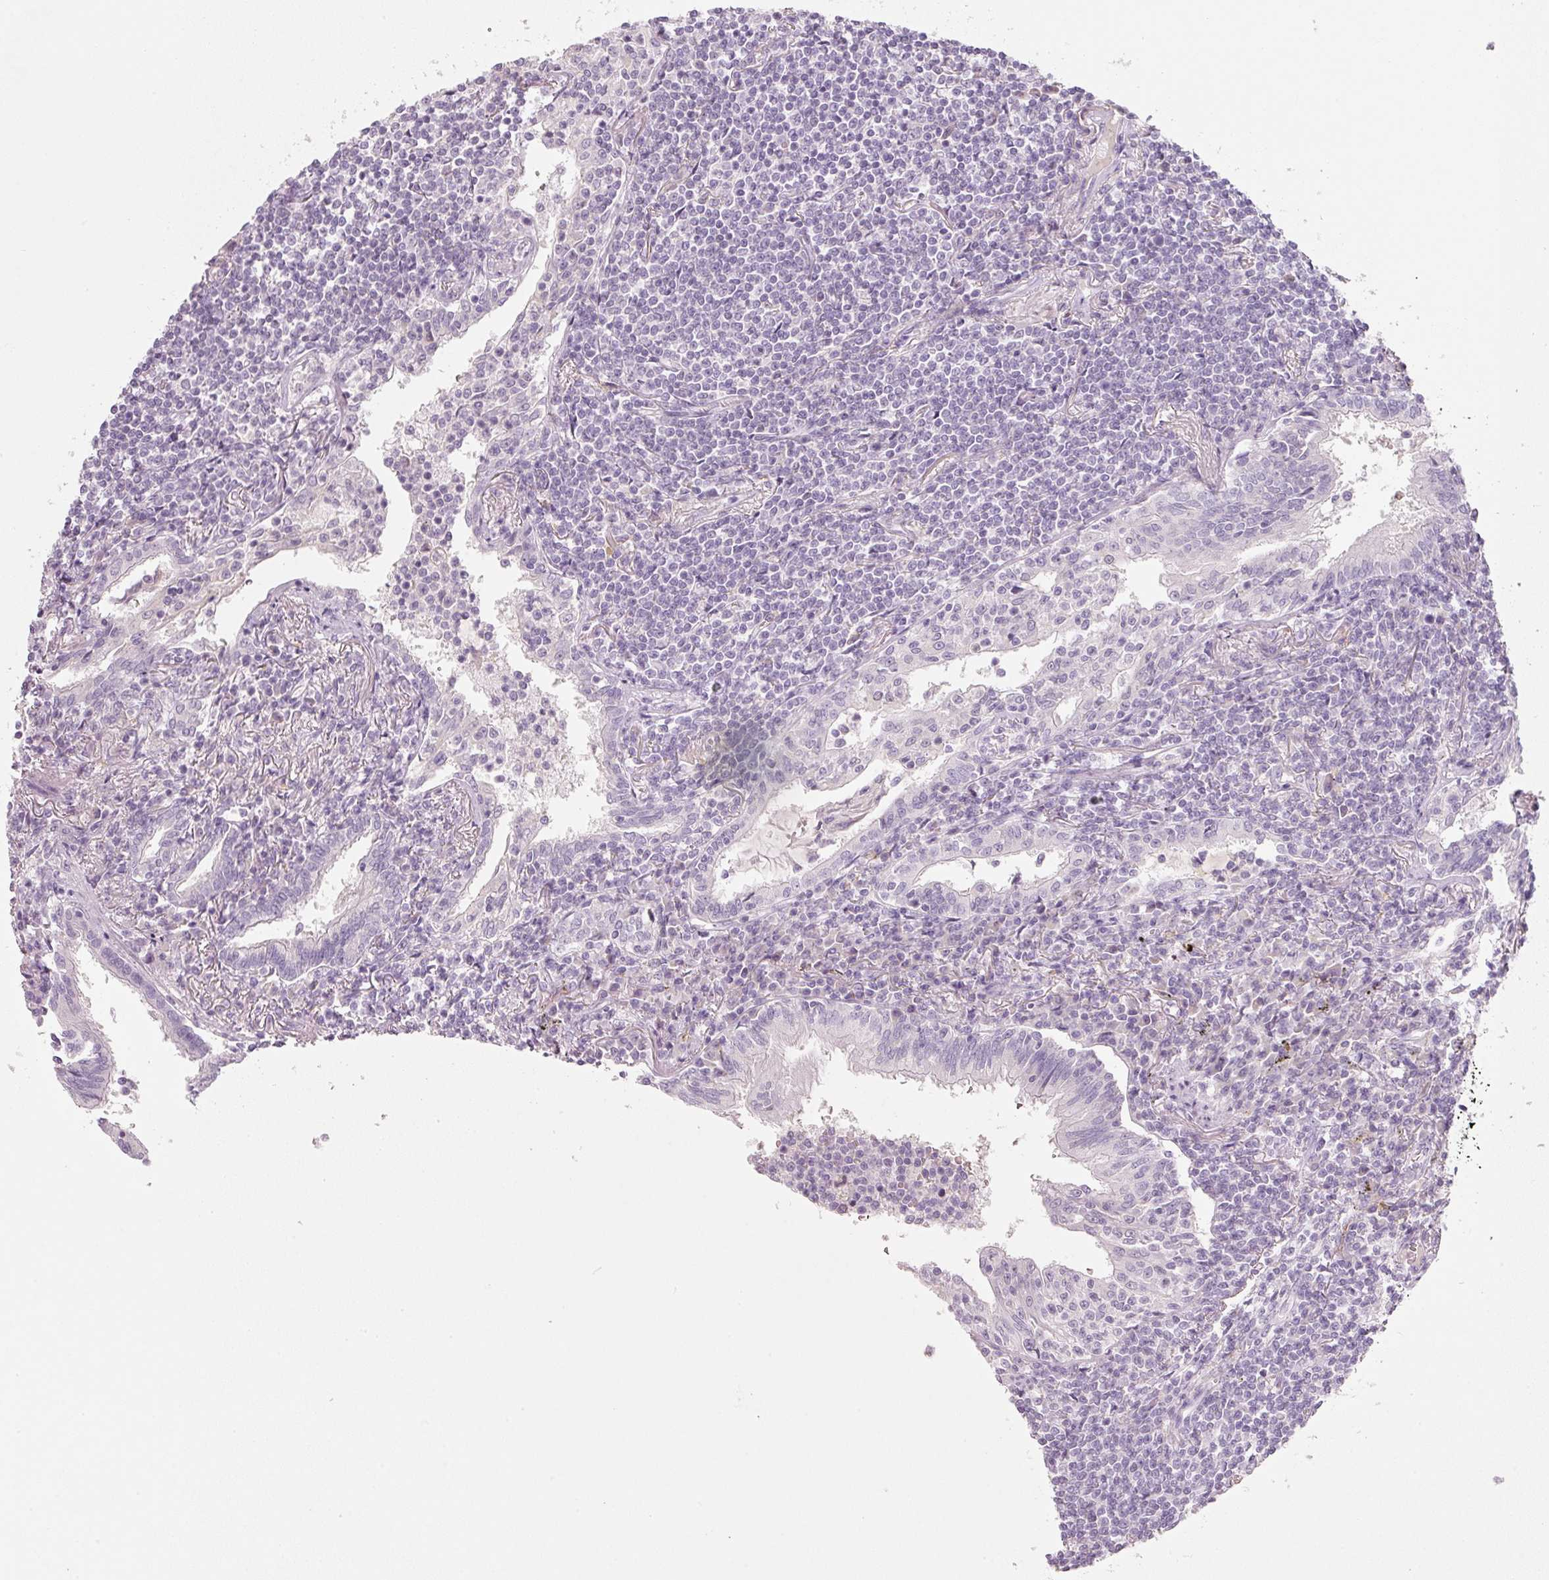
{"staining": {"intensity": "negative", "quantity": "none", "location": "none"}, "tissue": "lymphoma", "cell_type": "Tumor cells", "image_type": "cancer", "snomed": [{"axis": "morphology", "description": "Malignant lymphoma, non-Hodgkin's type, Low grade"}, {"axis": "topography", "description": "Lung"}], "caption": "An IHC photomicrograph of low-grade malignant lymphoma, non-Hodgkin's type is shown. There is no staining in tumor cells of low-grade malignant lymphoma, non-Hodgkin's type.", "gene": "ENSG00000206549", "patient": {"sex": "female", "age": 71}}